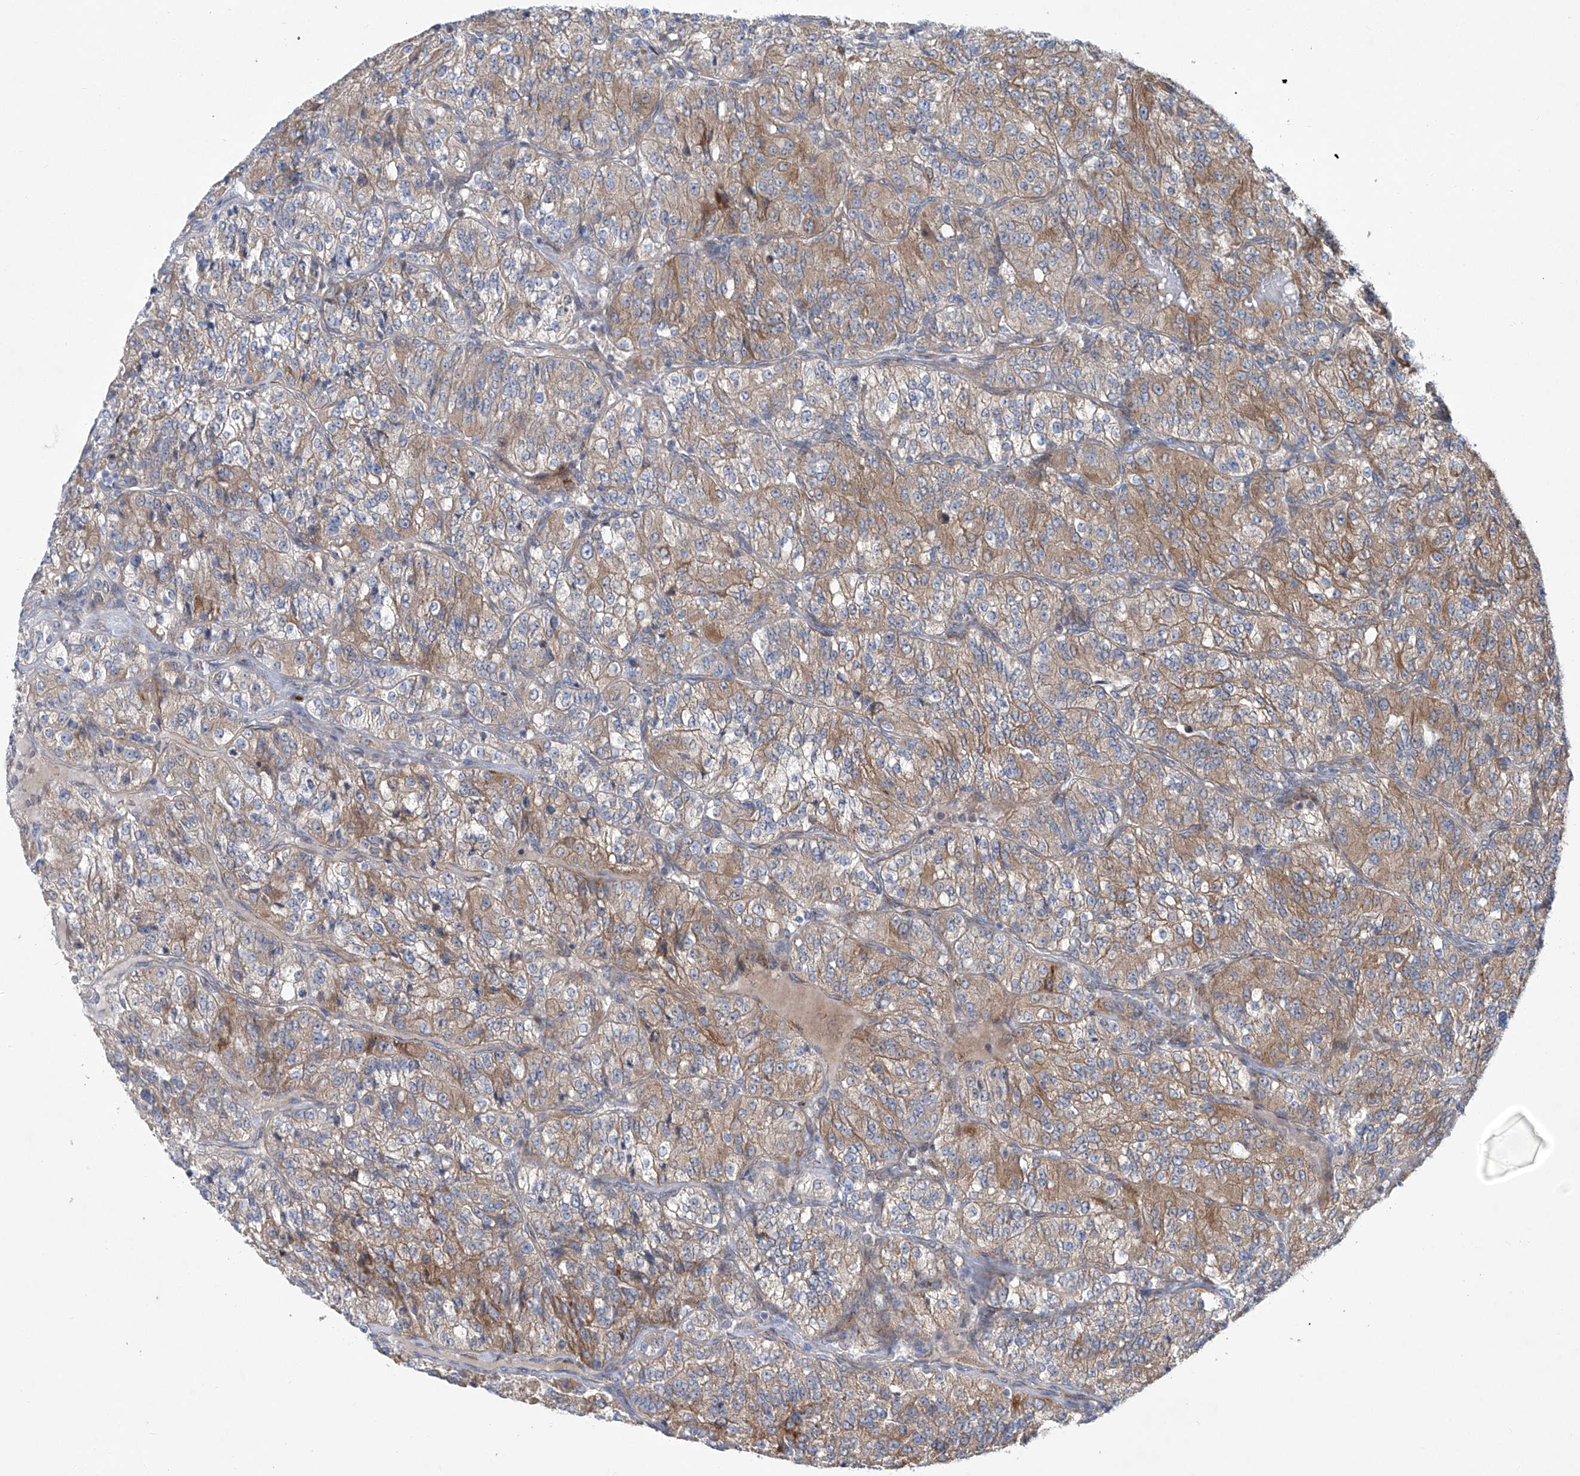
{"staining": {"intensity": "moderate", "quantity": ">75%", "location": "cytoplasmic/membranous"}, "tissue": "renal cancer", "cell_type": "Tumor cells", "image_type": "cancer", "snomed": [{"axis": "morphology", "description": "Adenocarcinoma, NOS"}, {"axis": "topography", "description": "Kidney"}], "caption": "Protein expression by IHC exhibits moderate cytoplasmic/membranous positivity in approximately >75% of tumor cells in renal cancer.", "gene": "KLC4", "patient": {"sex": "female", "age": 63}}